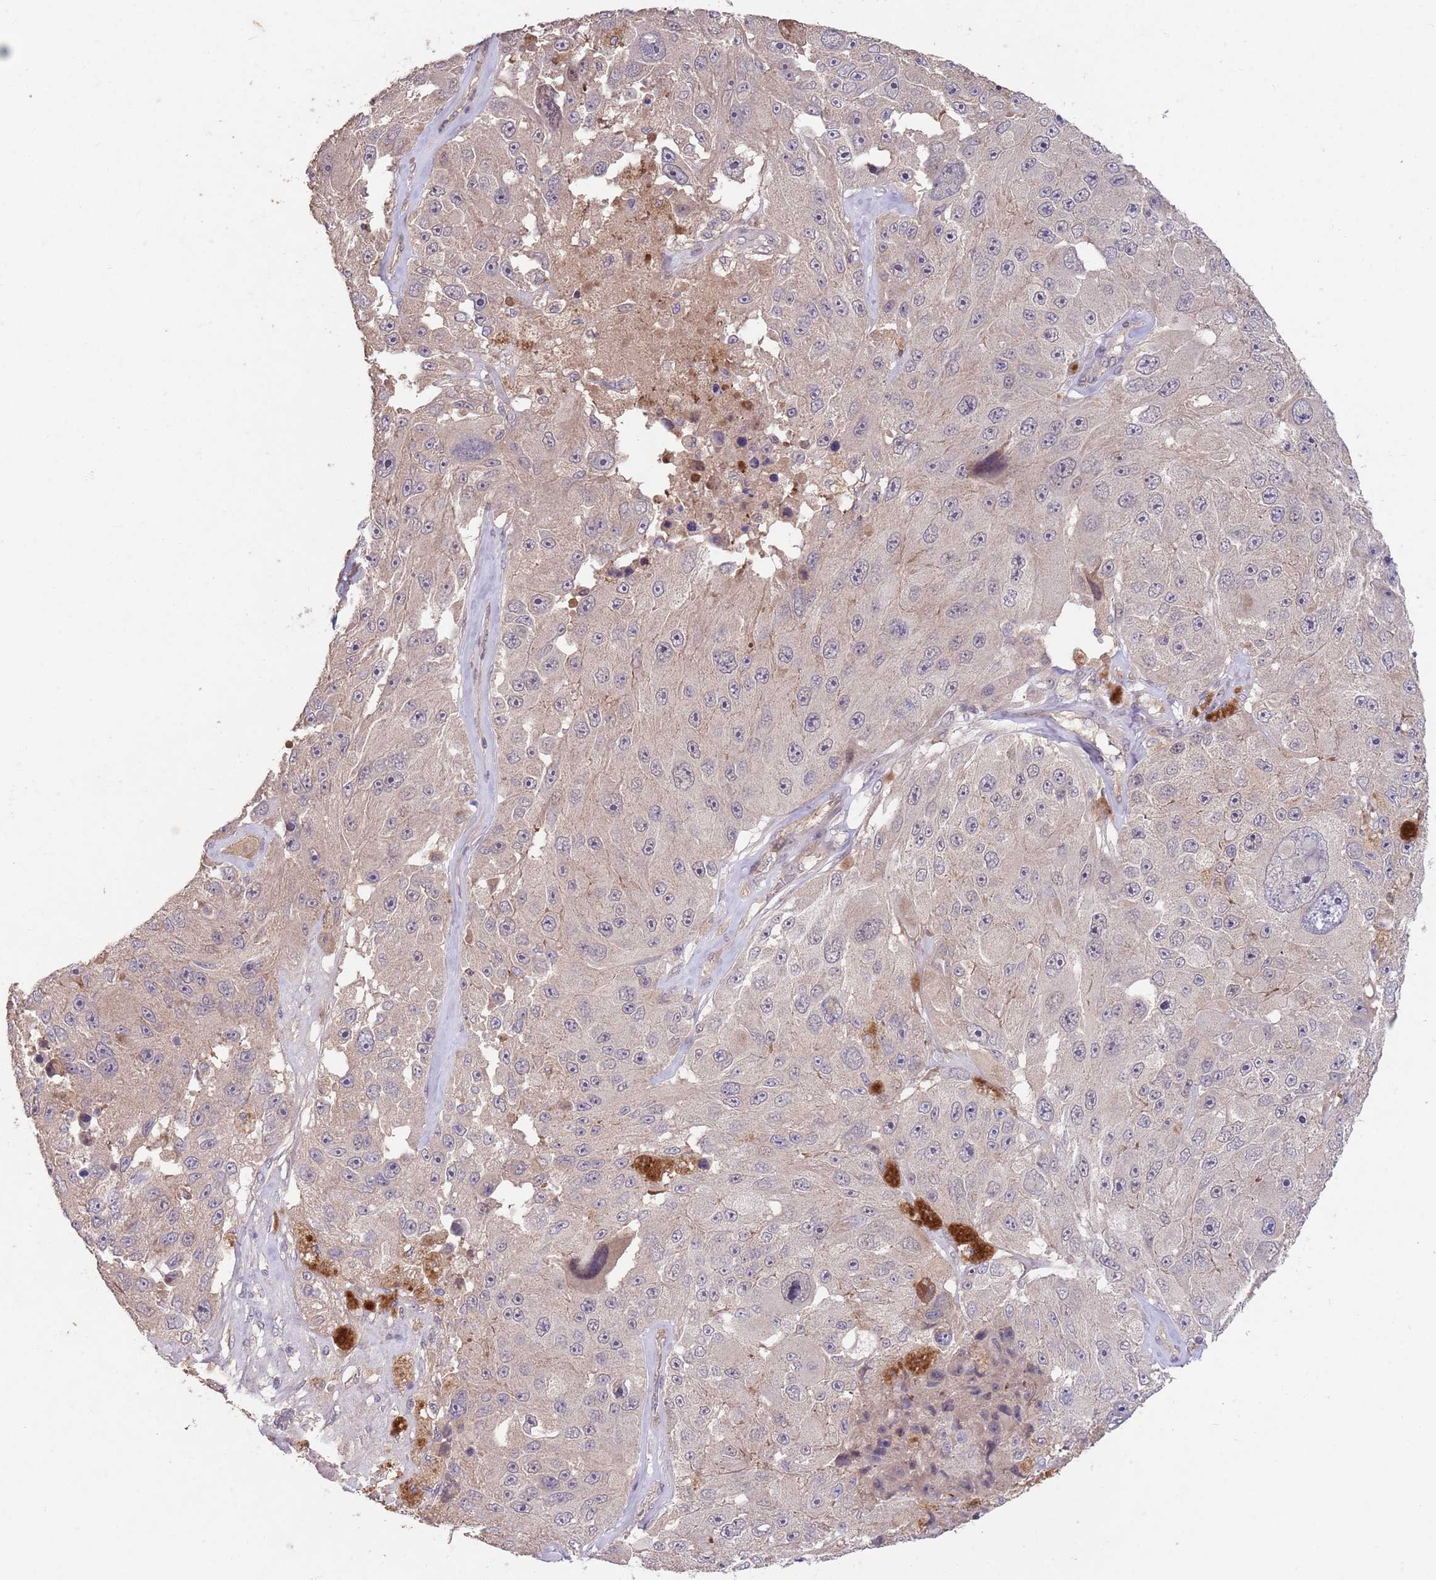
{"staining": {"intensity": "negative", "quantity": "none", "location": "none"}, "tissue": "melanoma", "cell_type": "Tumor cells", "image_type": "cancer", "snomed": [{"axis": "morphology", "description": "Malignant melanoma, Metastatic site"}, {"axis": "topography", "description": "Lymph node"}], "caption": "This histopathology image is of melanoma stained with immunohistochemistry (IHC) to label a protein in brown with the nuclei are counter-stained blue. There is no positivity in tumor cells.", "gene": "MEI1", "patient": {"sex": "male", "age": 62}}